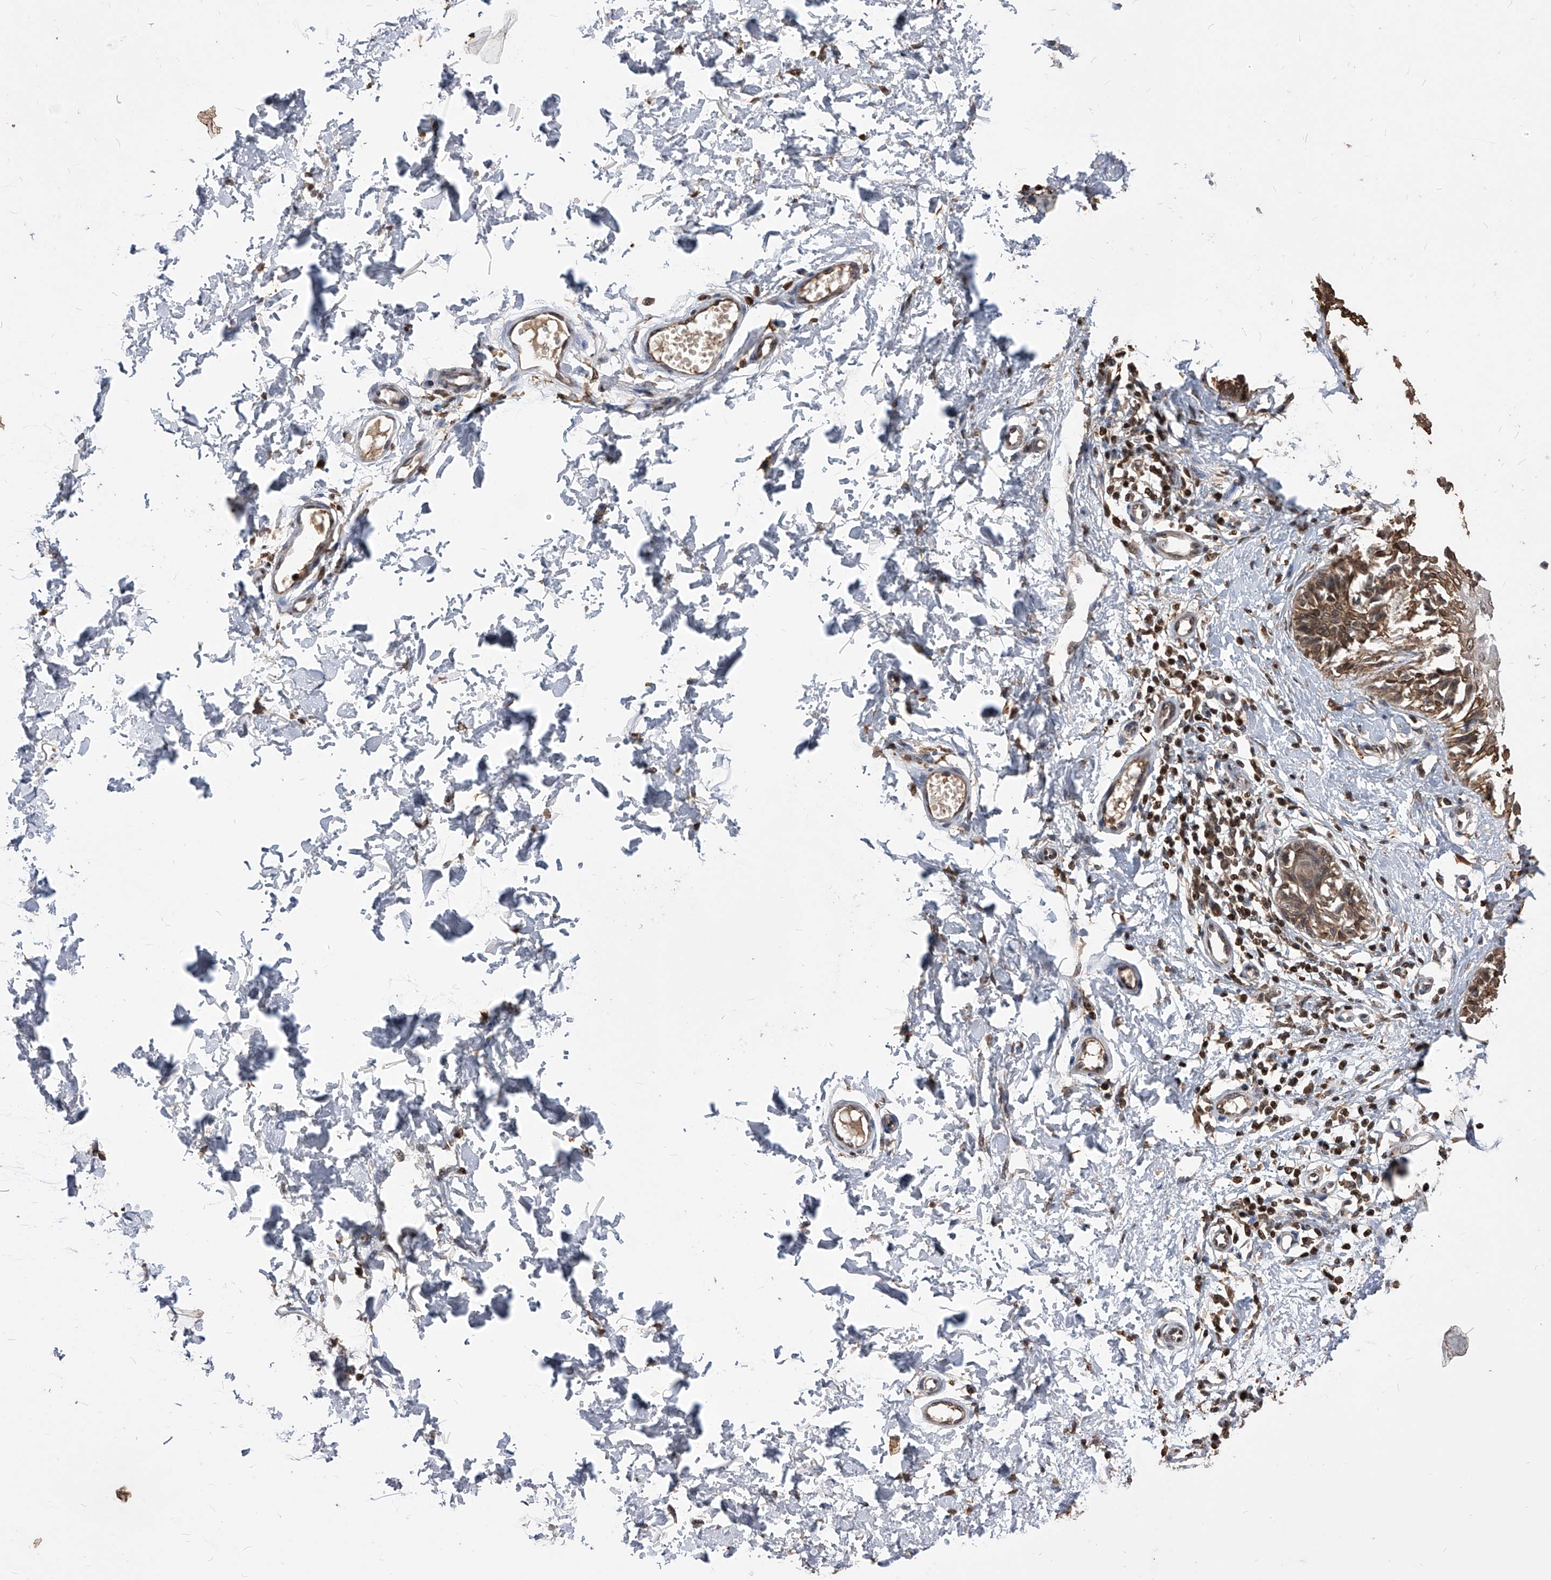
{"staining": {"intensity": "moderate", "quantity": ">75%", "location": "cytoplasmic/membranous,nuclear"}, "tissue": "melanoma", "cell_type": "Tumor cells", "image_type": "cancer", "snomed": [{"axis": "morphology", "description": "Malignant melanoma, NOS"}, {"axis": "topography", "description": "Skin"}], "caption": "Malignant melanoma was stained to show a protein in brown. There is medium levels of moderate cytoplasmic/membranous and nuclear positivity in approximately >75% of tumor cells.", "gene": "ID1", "patient": {"sex": "male", "age": 53}}